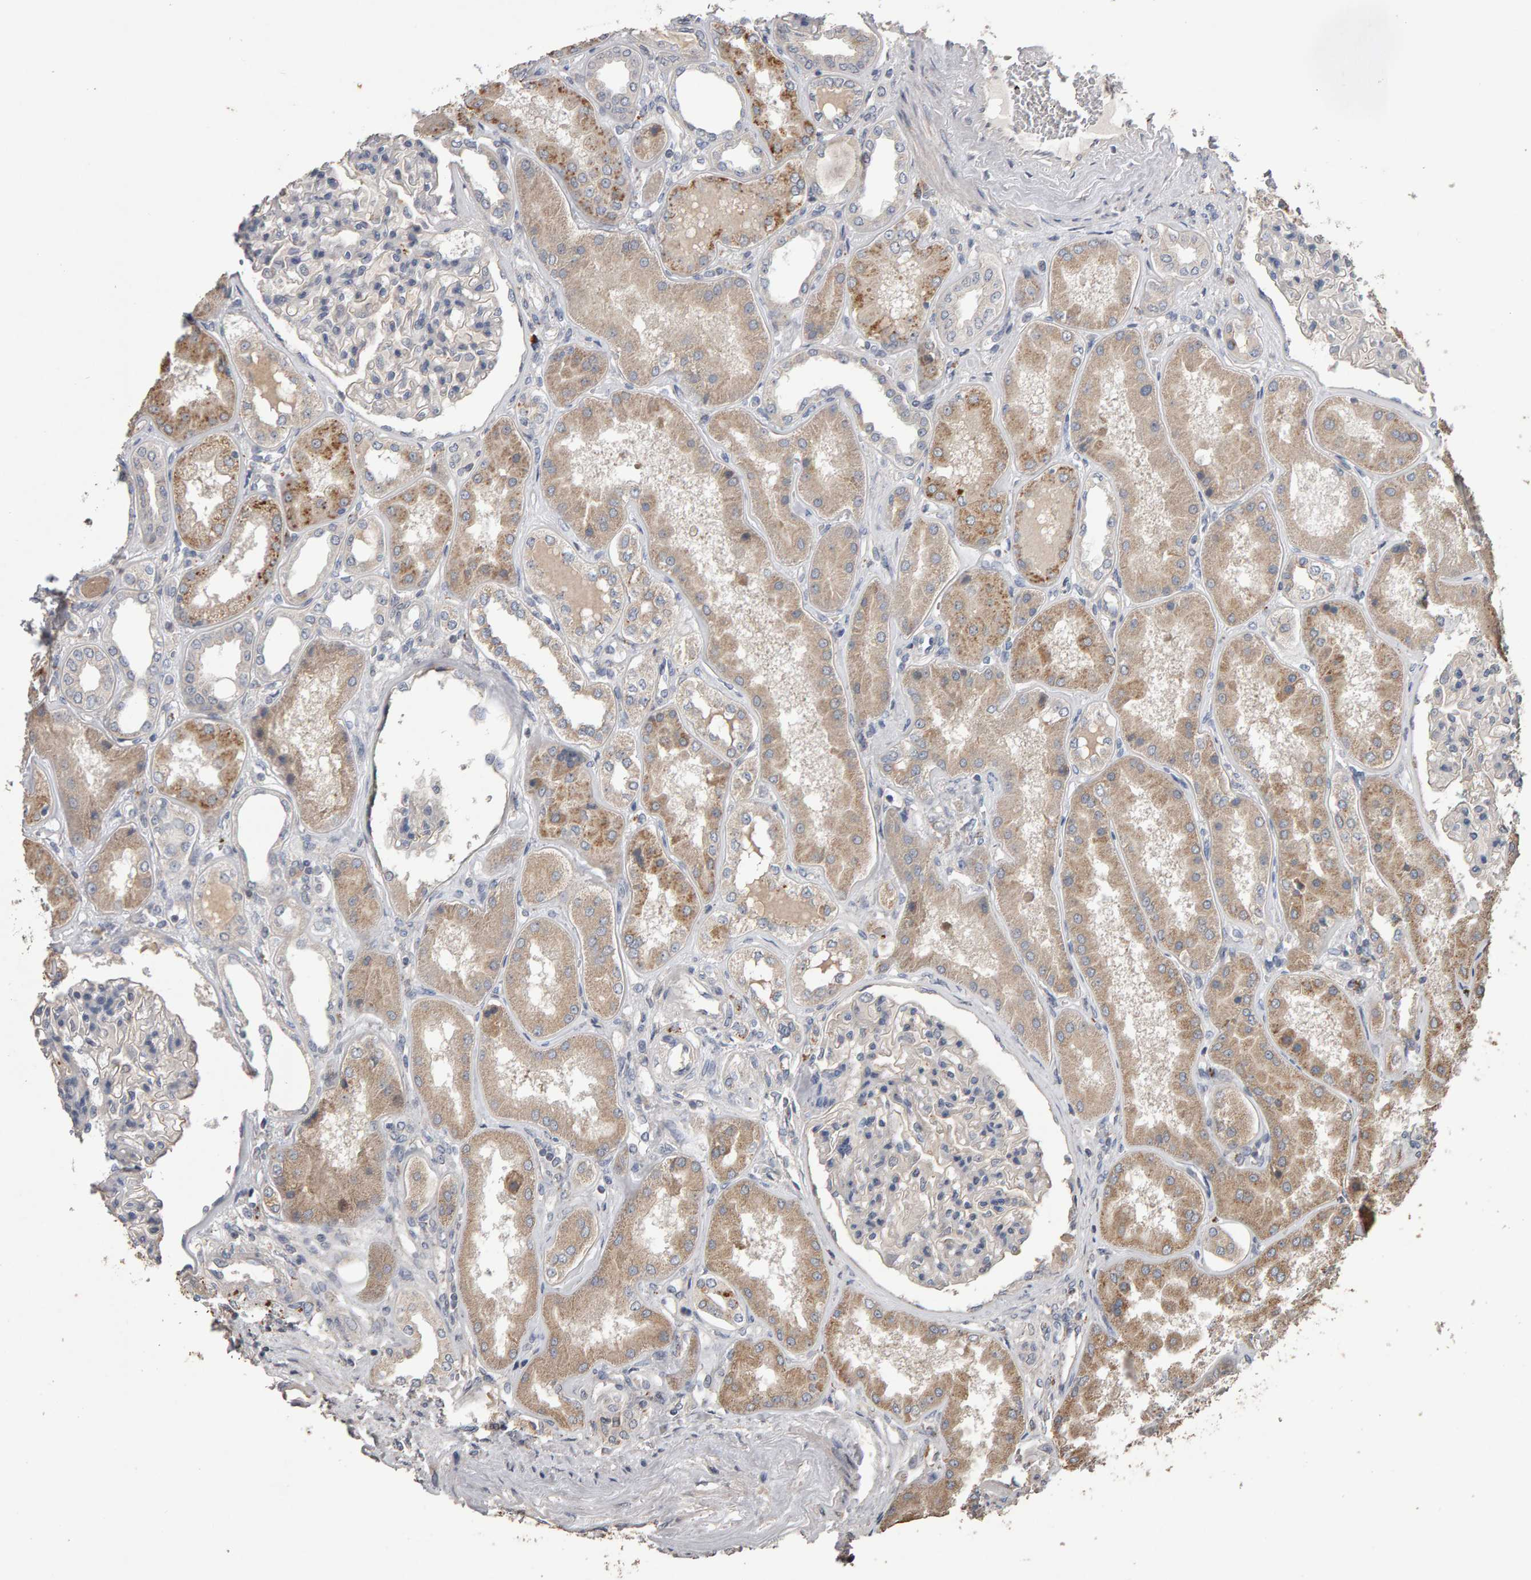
{"staining": {"intensity": "negative", "quantity": "none", "location": "none"}, "tissue": "kidney", "cell_type": "Cells in glomeruli", "image_type": "normal", "snomed": [{"axis": "morphology", "description": "Normal tissue, NOS"}, {"axis": "topography", "description": "Kidney"}], "caption": "IHC of unremarkable kidney demonstrates no expression in cells in glomeruli.", "gene": "COASY", "patient": {"sex": "female", "age": 56}}